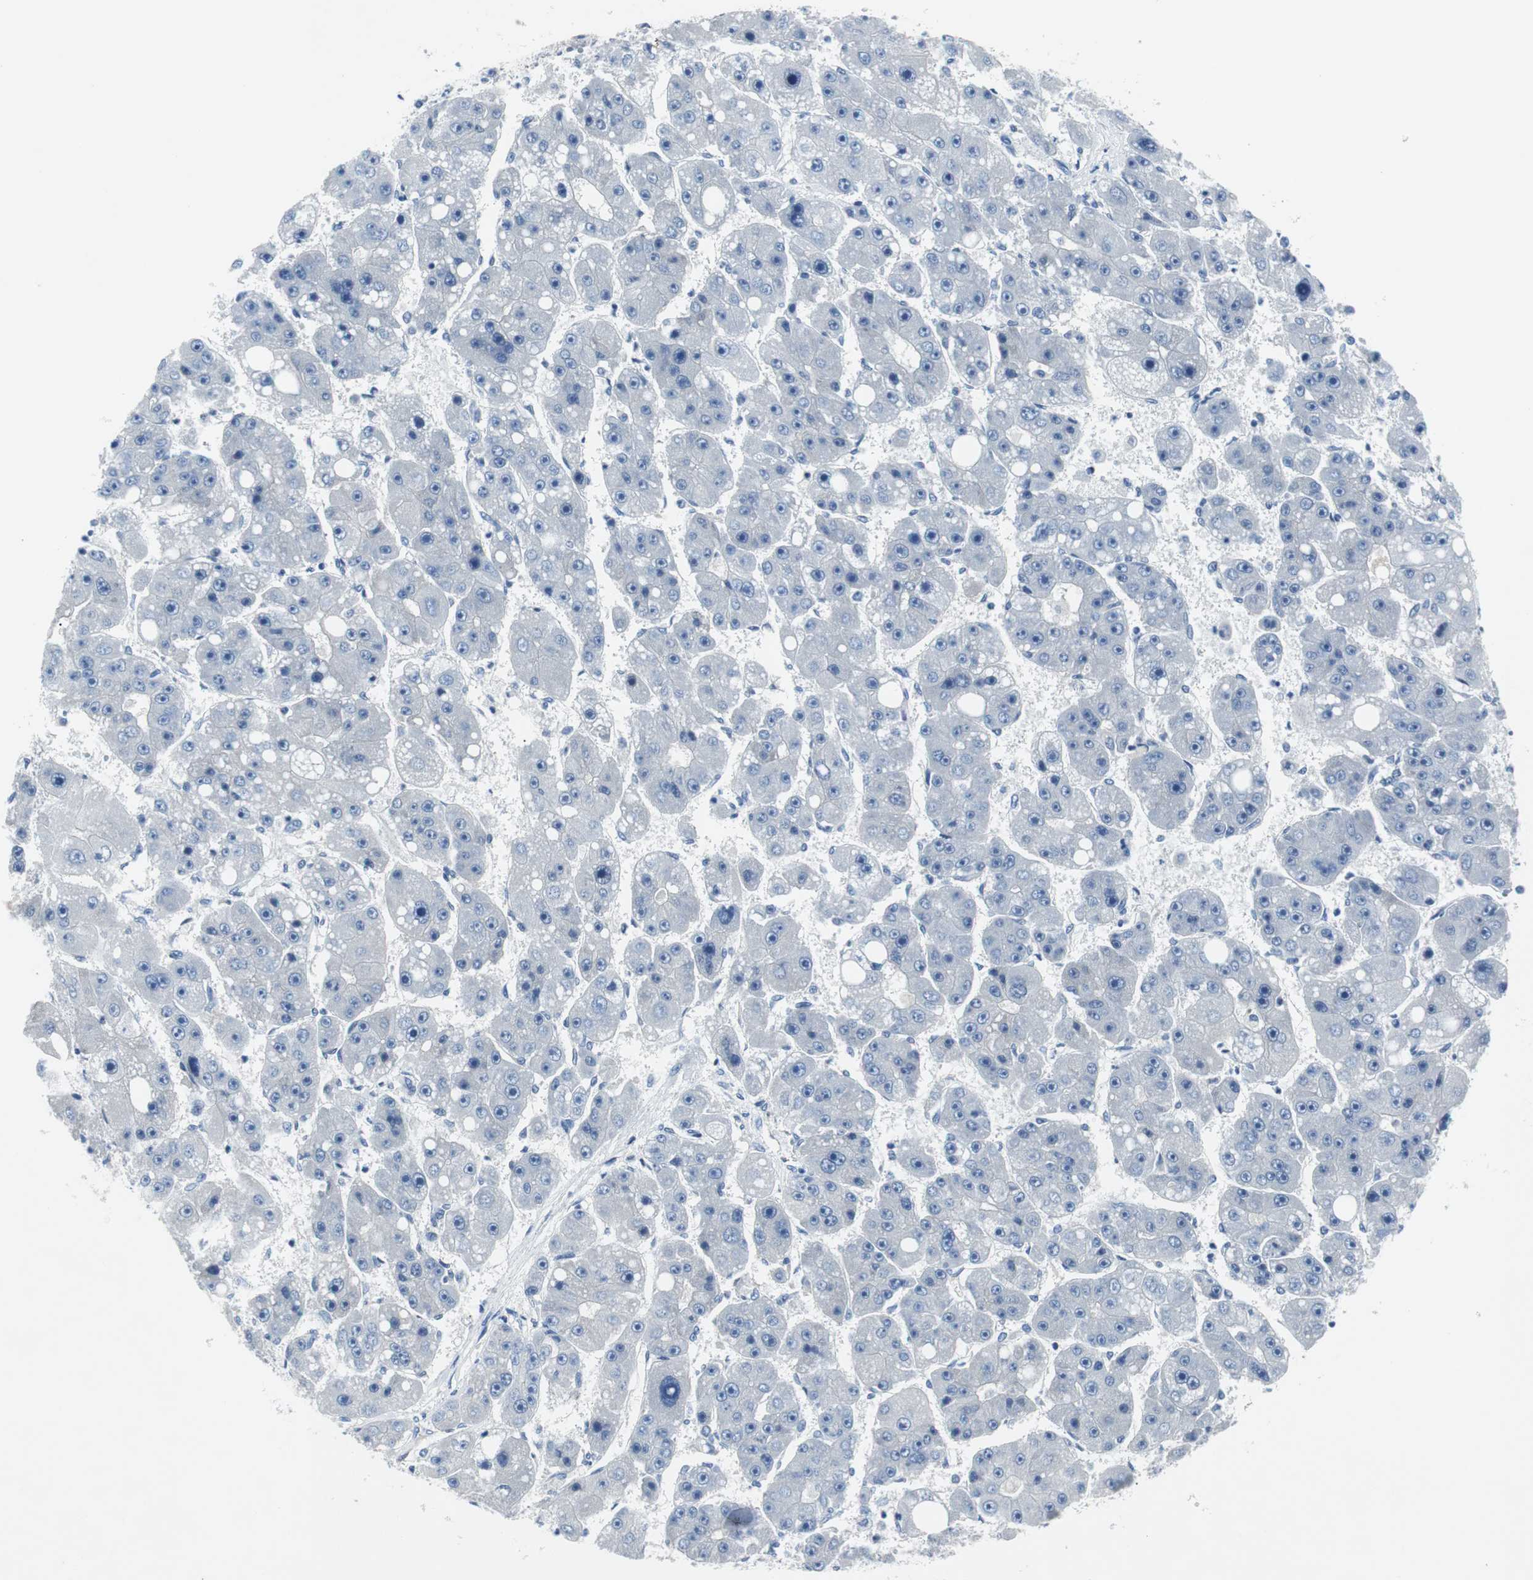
{"staining": {"intensity": "negative", "quantity": "none", "location": "none"}, "tissue": "liver cancer", "cell_type": "Tumor cells", "image_type": "cancer", "snomed": [{"axis": "morphology", "description": "Carcinoma, Hepatocellular, NOS"}, {"axis": "topography", "description": "Liver"}], "caption": "A high-resolution micrograph shows immunohistochemistry staining of liver cancer, which exhibits no significant staining in tumor cells. (DAB immunohistochemistry (IHC), high magnification).", "gene": "EEF2K", "patient": {"sex": "female", "age": 61}}